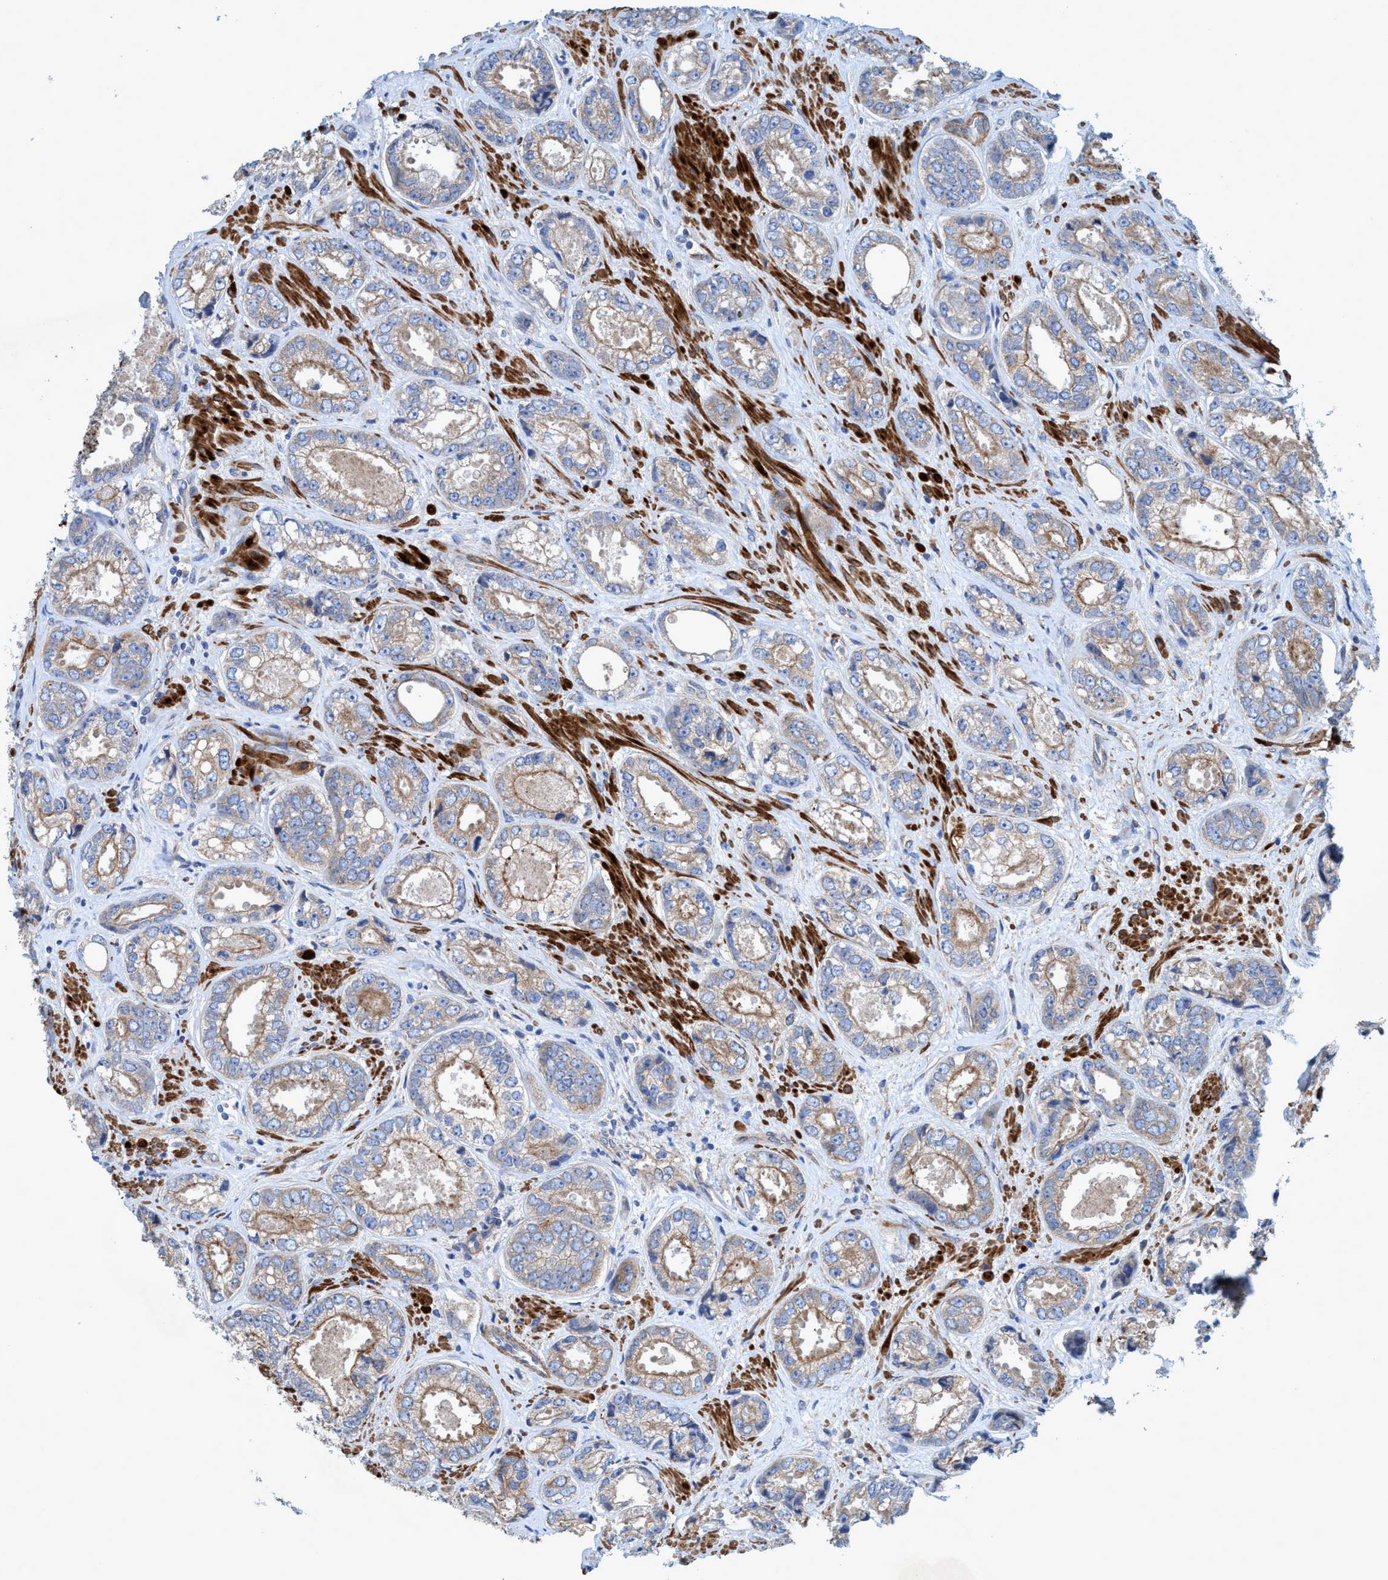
{"staining": {"intensity": "weak", "quantity": "25%-75%", "location": "cytoplasmic/membranous"}, "tissue": "prostate cancer", "cell_type": "Tumor cells", "image_type": "cancer", "snomed": [{"axis": "morphology", "description": "Adenocarcinoma, High grade"}, {"axis": "topography", "description": "Prostate"}], "caption": "Tumor cells demonstrate low levels of weak cytoplasmic/membranous staining in about 25%-75% of cells in human prostate cancer.", "gene": "GULP1", "patient": {"sex": "male", "age": 61}}